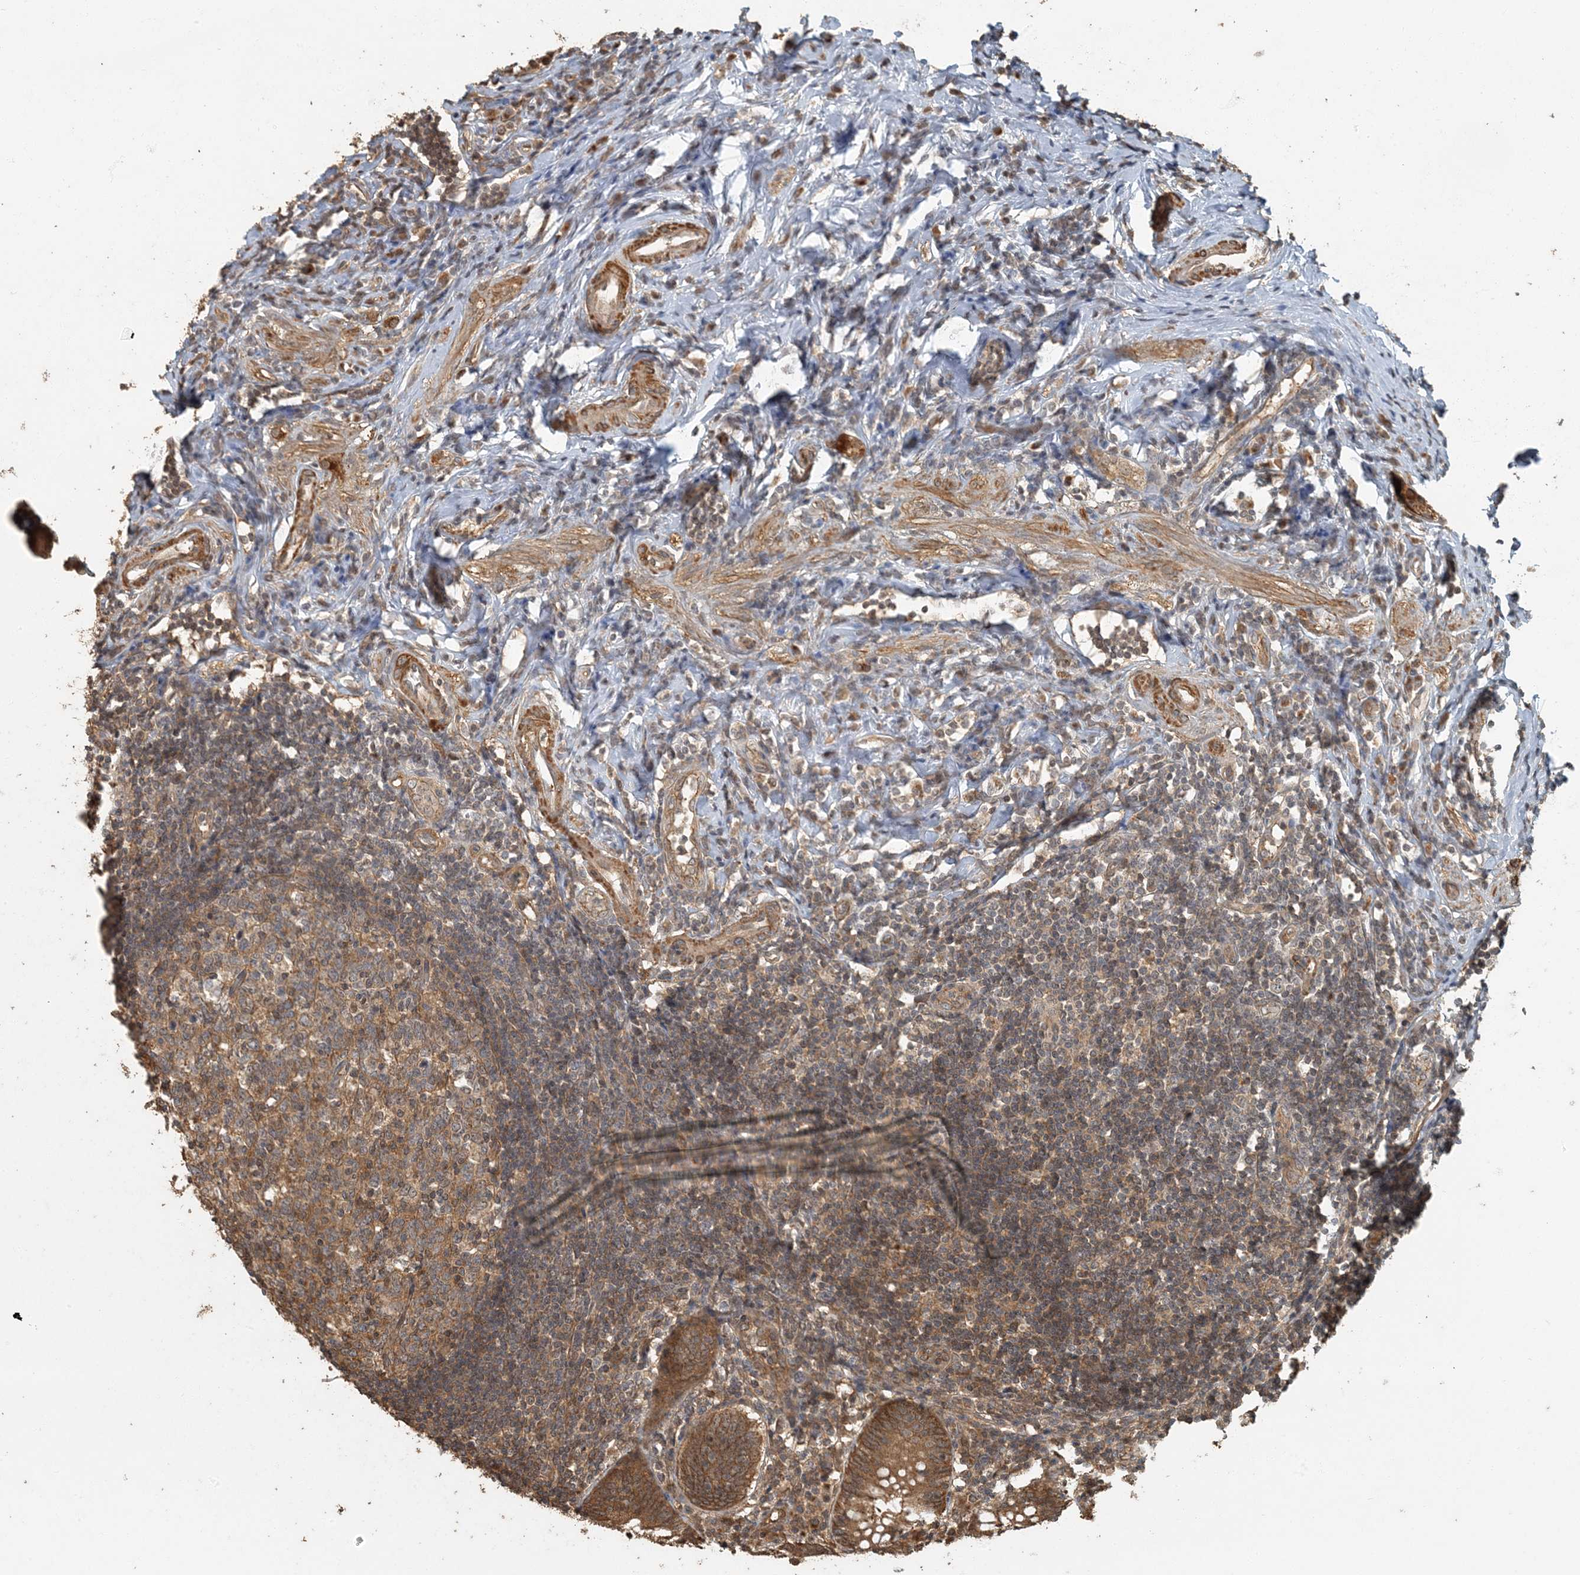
{"staining": {"intensity": "moderate", "quantity": ">75%", "location": "cytoplasmic/membranous"}, "tissue": "appendix", "cell_type": "Glandular cells", "image_type": "normal", "snomed": [{"axis": "morphology", "description": "Normal tissue, NOS"}, {"axis": "topography", "description": "Appendix"}], "caption": "Immunohistochemistry (IHC) micrograph of benign appendix stained for a protein (brown), which displays medium levels of moderate cytoplasmic/membranous positivity in about >75% of glandular cells.", "gene": "AK9", "patient": {"sex": "female", "age": 54}}